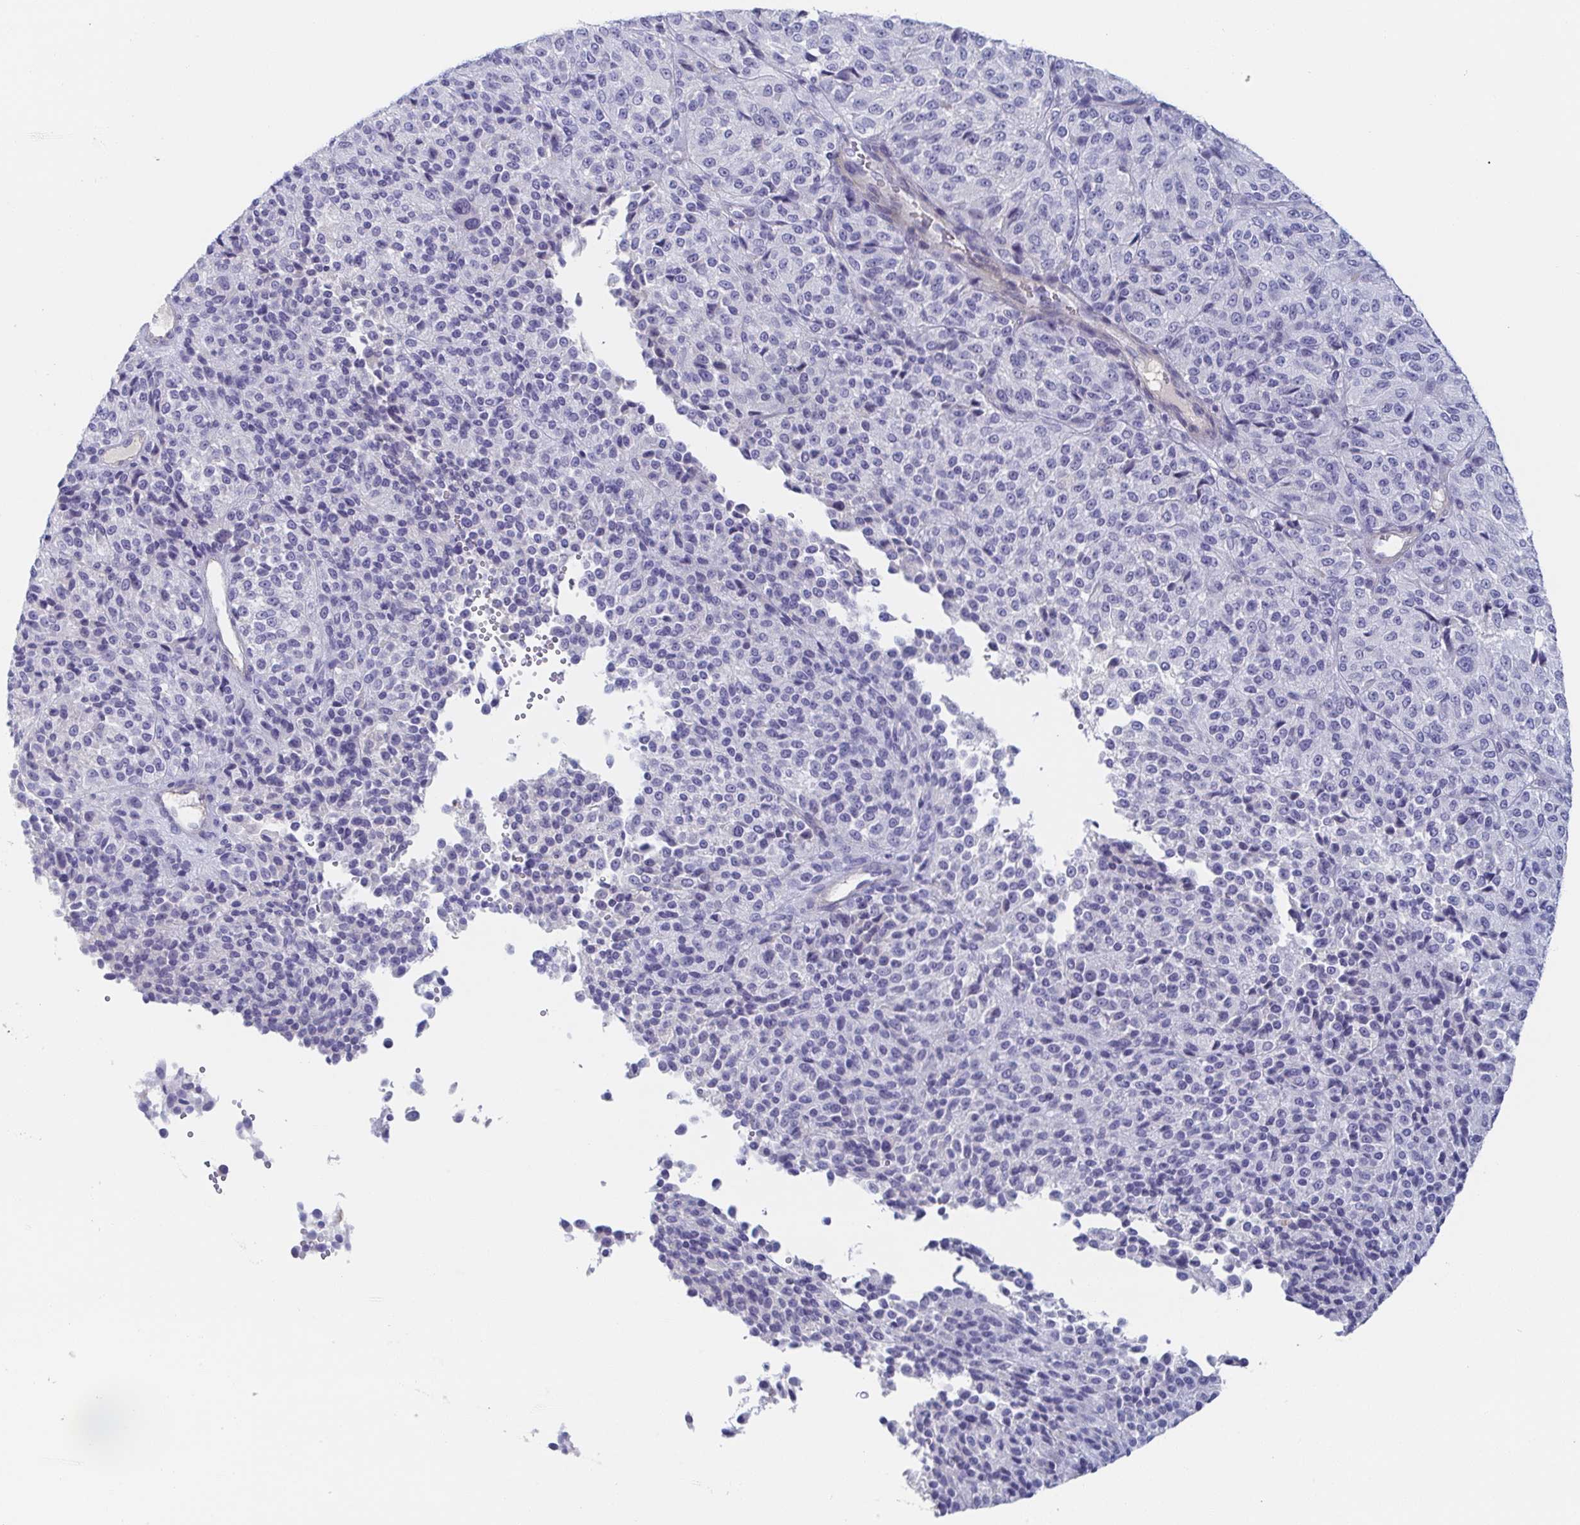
{"staining": {"intensity": "negative", "quantity": "none", "location": "none"}, "tissue": "melanoma", "cell_type": "Tumor cells", "image_type": "cancer", "snomed": [{"axis": "morphology", "description": "Malignant melanoma, Metastatic site"}, {"axis": "topography", "description": "Brain"}], "caption": "Micrograph shows no significant protein staining in tumor cells of malignant melanoma (metastatic site).", "gene": "RHOV", "patient": {"sex": "female", "age": 56}}